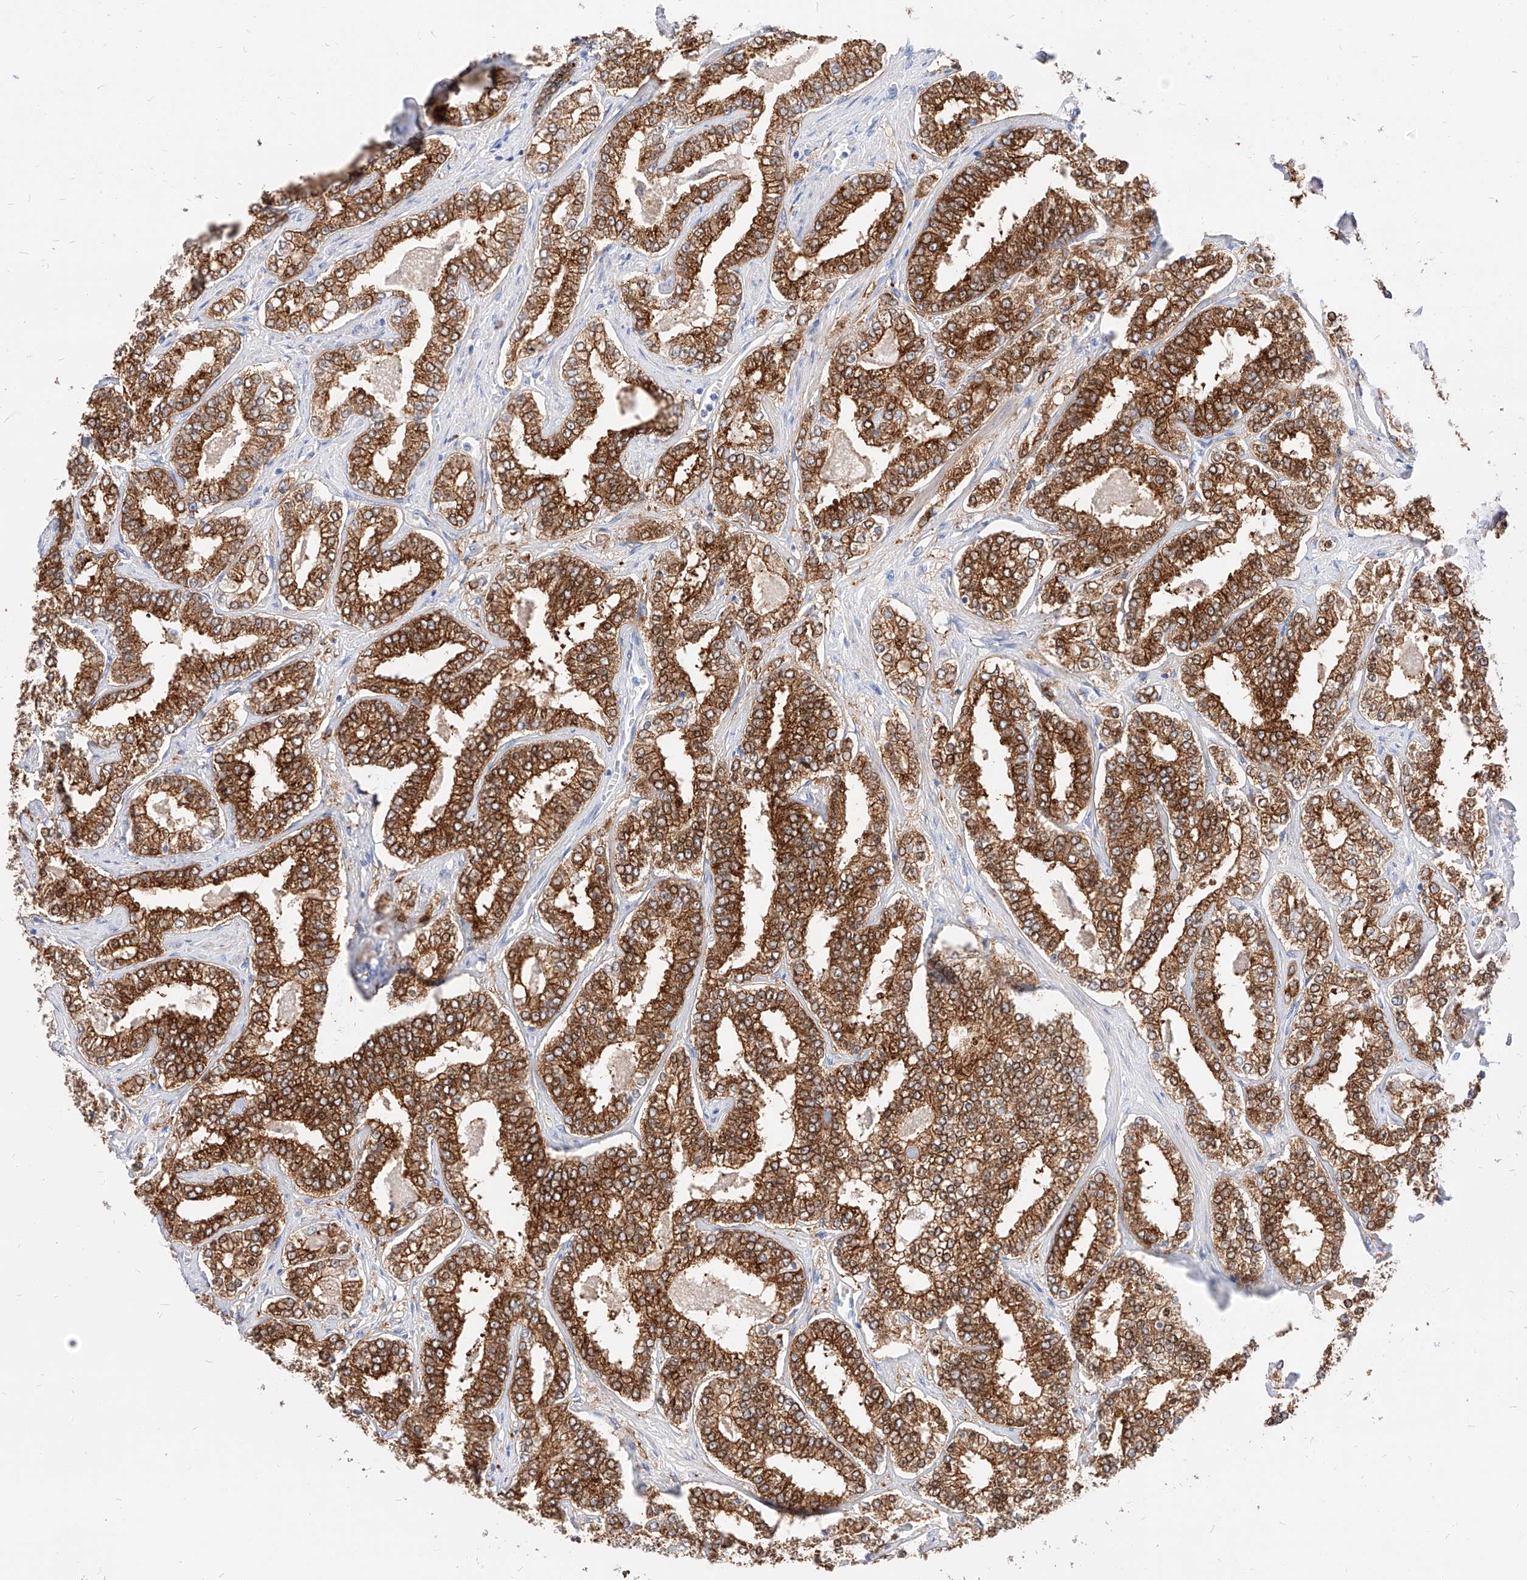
{"staining": {"intensity": "strong", "quantity": ">75%", "location": "cytoplasmic/membranous"}, "tissue": "prostate cancer", "cell_type": "Tumor cells", "image_type": "cancer", "snomed": [{"axis": "morphology", "description": "Normal tissue, NOS"}, {"axis": "morphology", "description": "Adenocarcinoma, High grade"}, {"axis": "topography", "description": "Prostate"}], "caption": "A high amount of strong cytoplasmic/membranous staining is identified in approximately >75% of tumor cells in prostate cancer tissue.", "gene": "MAP7", "patient": {"sex": "male", "age": 83}}